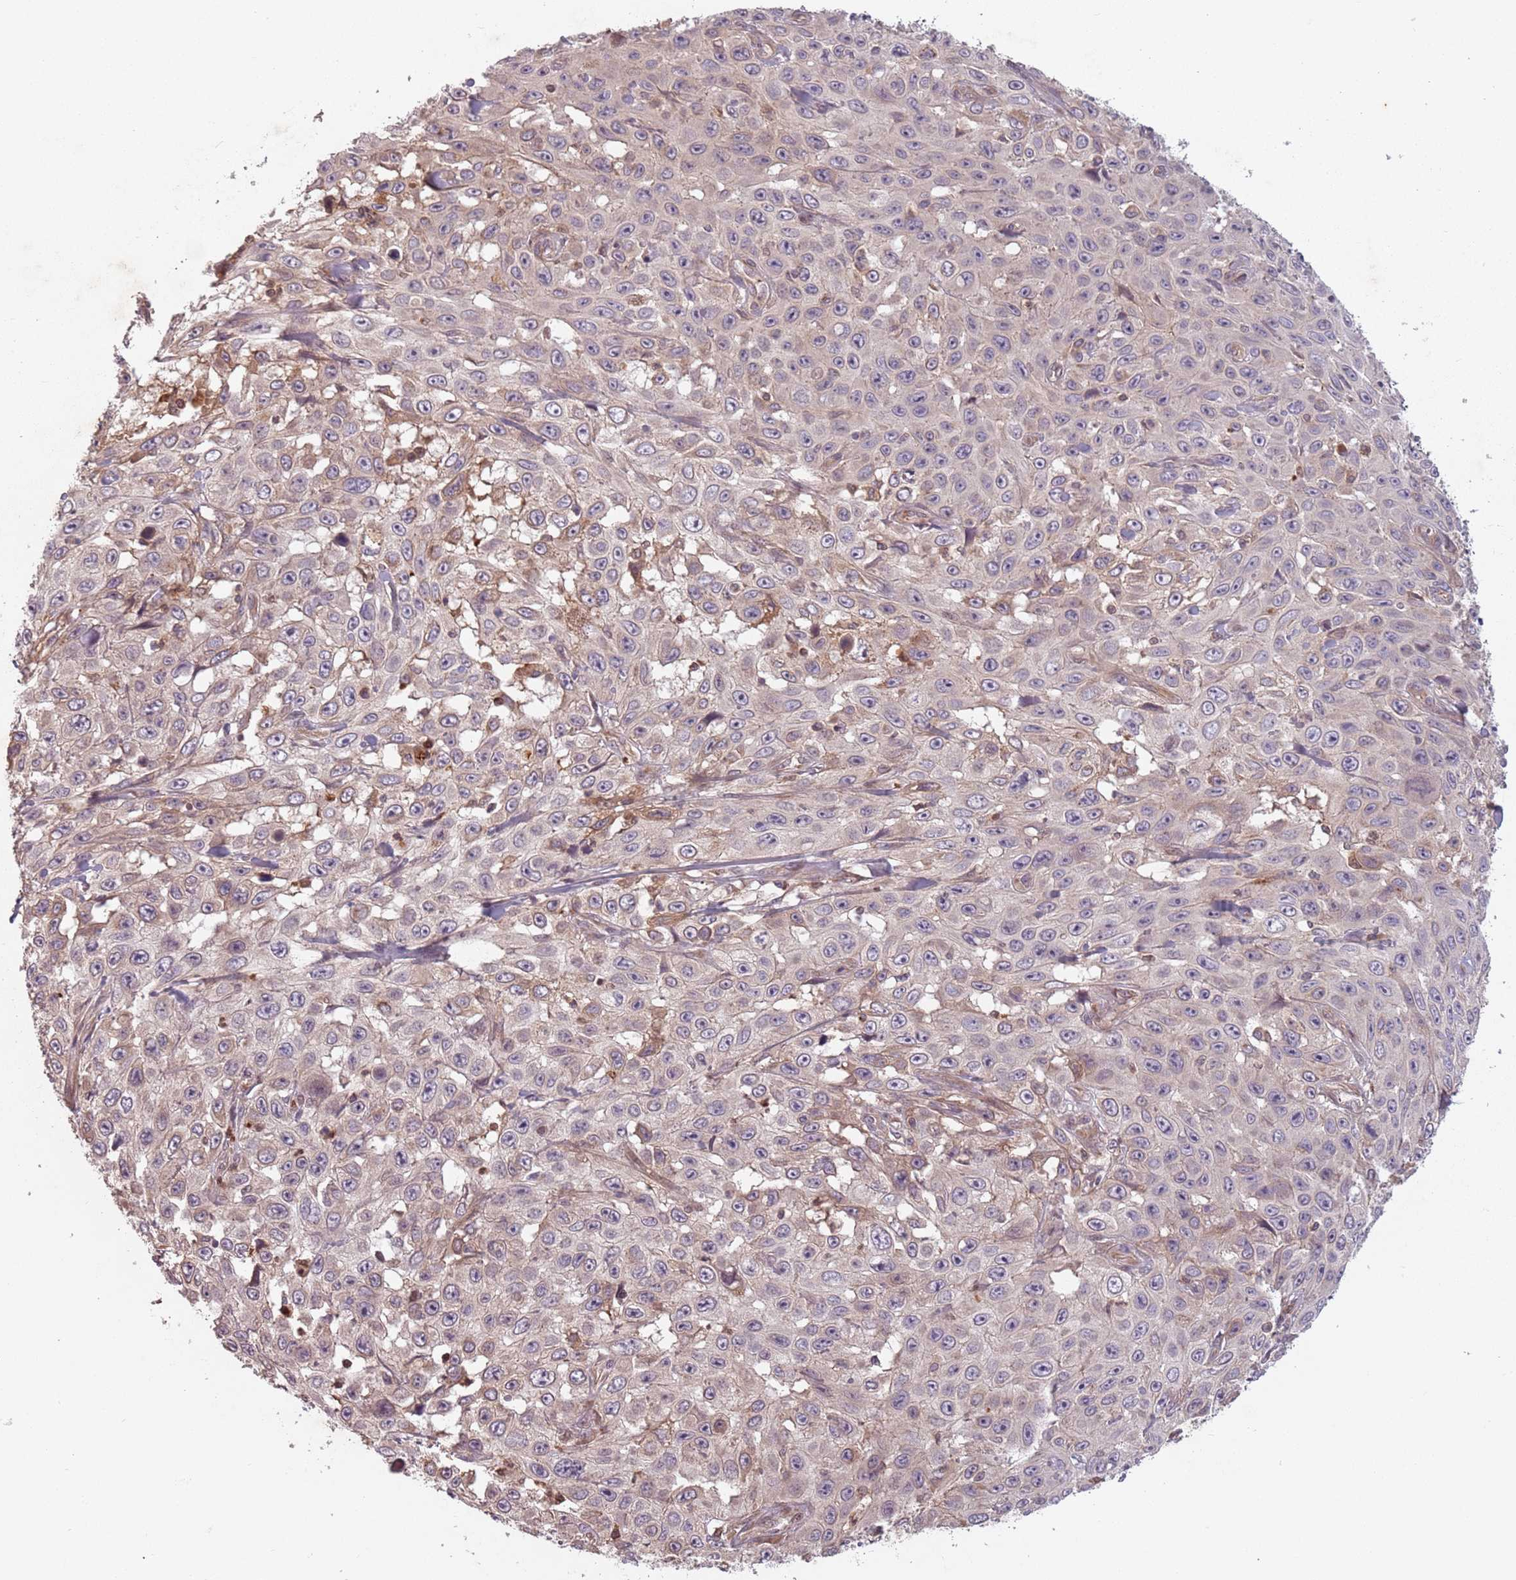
{"staining": {"intensity": "moderate", "quantity": "<25%", "location": "cytoplasmic/membranous"}, "tissue": "skin cancer", "cell_type": "Tumor cells", "image_type": "cancer", "snomed": [{"axis": "morphology", "description": "Squamous cell carcinoma, NOS"}, {"axis": "topography", "description": "Skin"}], "caption": "Moderate cytoplasmic/membranous protein staining is appreciated in about <25% of tumor cells in squamous cell carcinoma (skin). Nuclei are stained in blue.", "gene": "GPR180", "patient": {"sex": "male", "age": 82}}